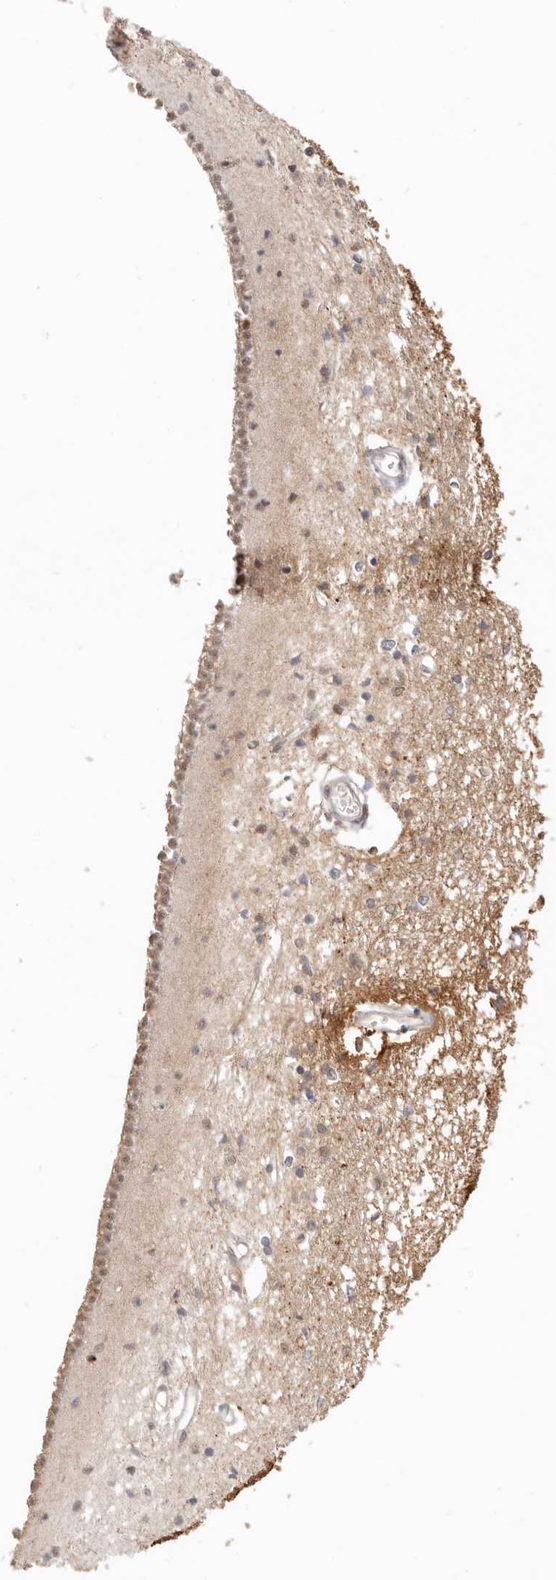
{"staining": {"intensity": "weak", "quantity": "<25%", "location": "cytoplasmic/membranous,nuclear"}, "tissue": "caudate", "cell_type": "Glial cells", "image_type": "normal", "snomed": [{"axis": "morphology", "description": "Normal tissue, NOS"}, {"axis": "topography", "description": "Lateral ventricle wall"}], "caption": "High magnification brightfield microscopy of unremarkable caudate stained with DAB (brown) and counterstained with hematoxylin (blue): glial cells show no significant staining. (DAB immunohistochemistry with hematoxylin counter stain).", "gene": "LARP7", "patient": {"sex": "male", "age": 45}}